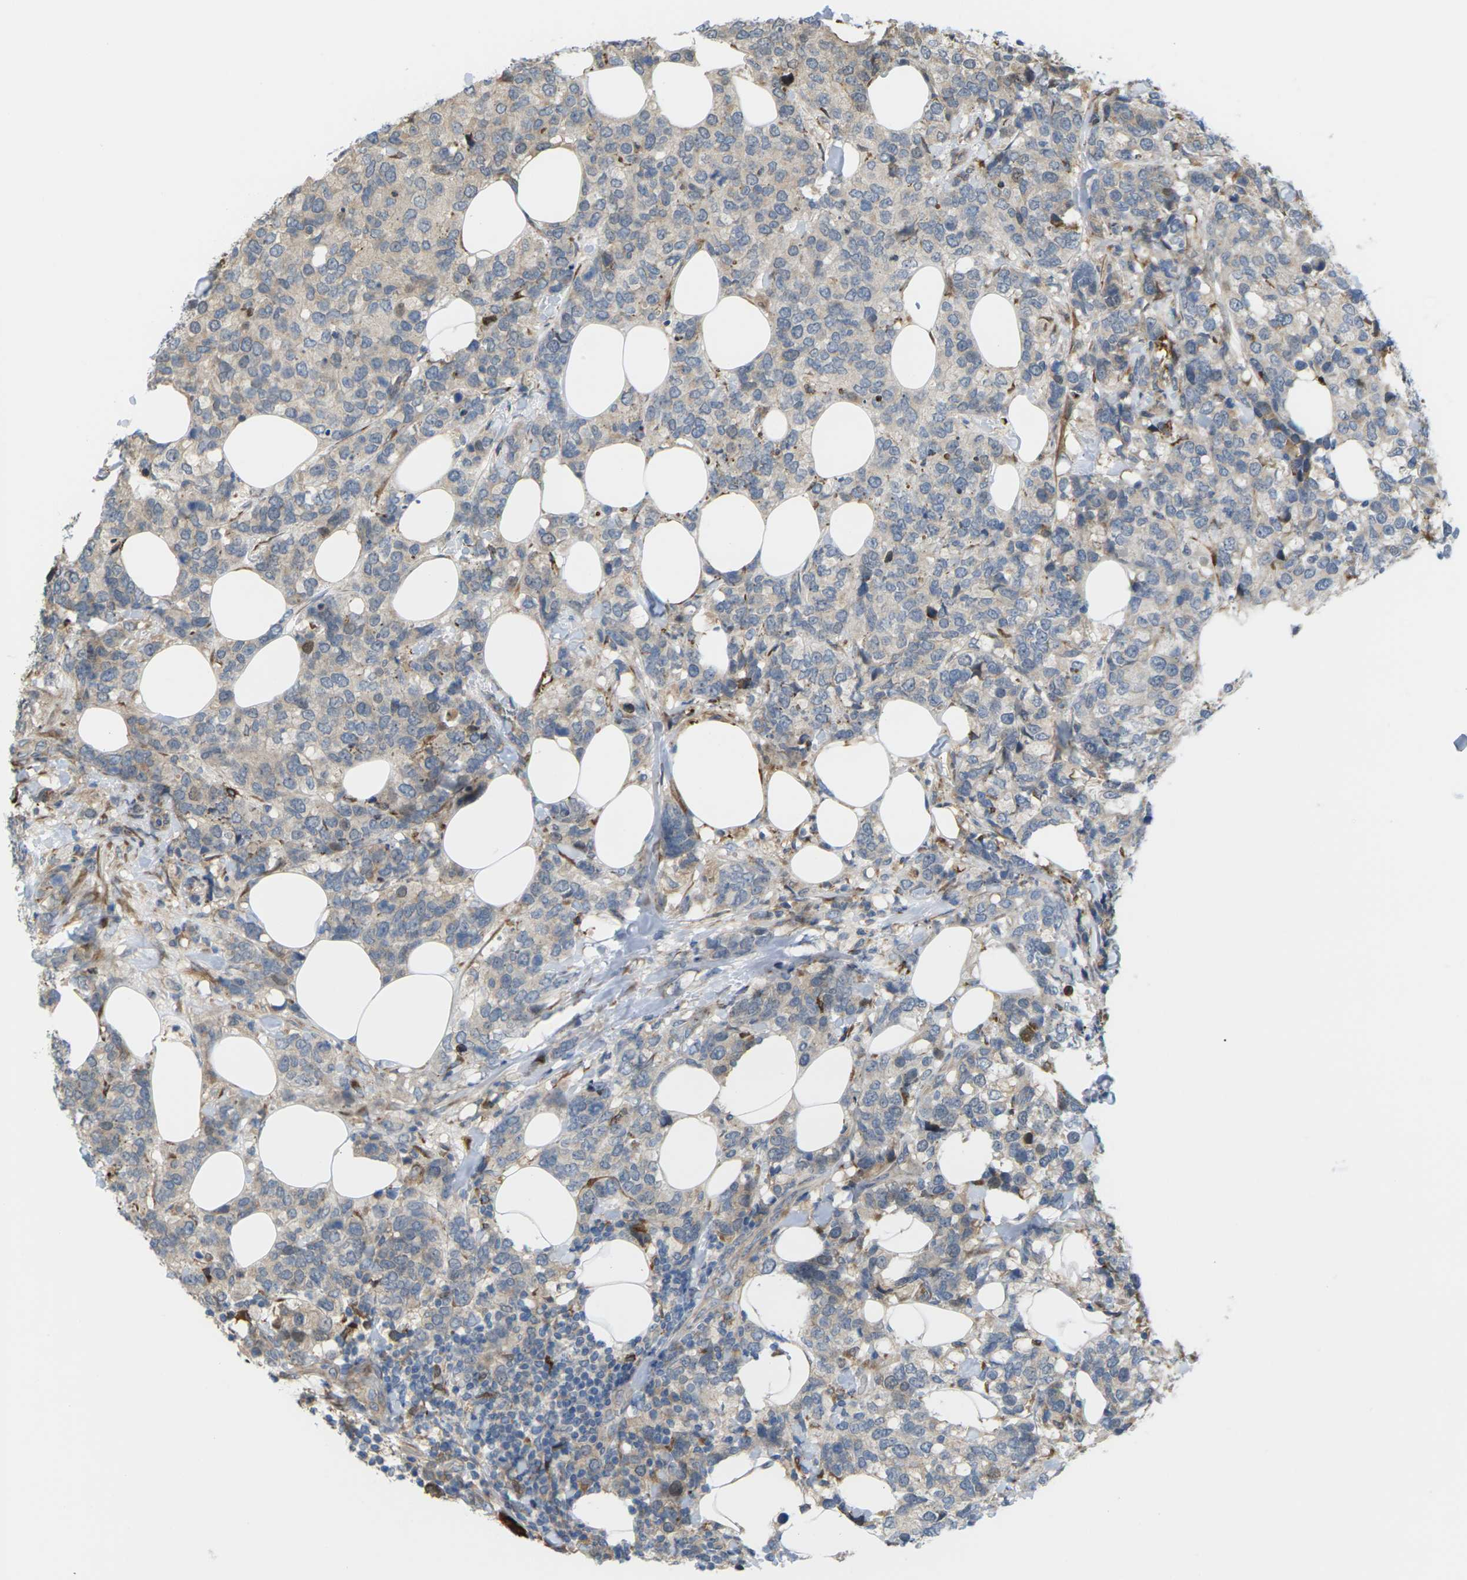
{"staining": {"intensity": "moderate", "quantity": "<25%", "location": "cytoplasmic/membranous"}, "tissue": "breast cancer", "cell_type": "Tumor cells", "image_type": "cancer", "snomed": [{"axis": "morphology", "description": "Lobular carcinoma"}, {"axis": "topography", "description": "Breast"}], "caption": "Immunohistochemistry (IHC) (DAB) staining of breast cancer reveals moderate cytoplasmic/membranous protein staining in approximately <25% of tumor cells.", "gene": "ROBO1", "patient": {"sex": "female", "age": 59}}